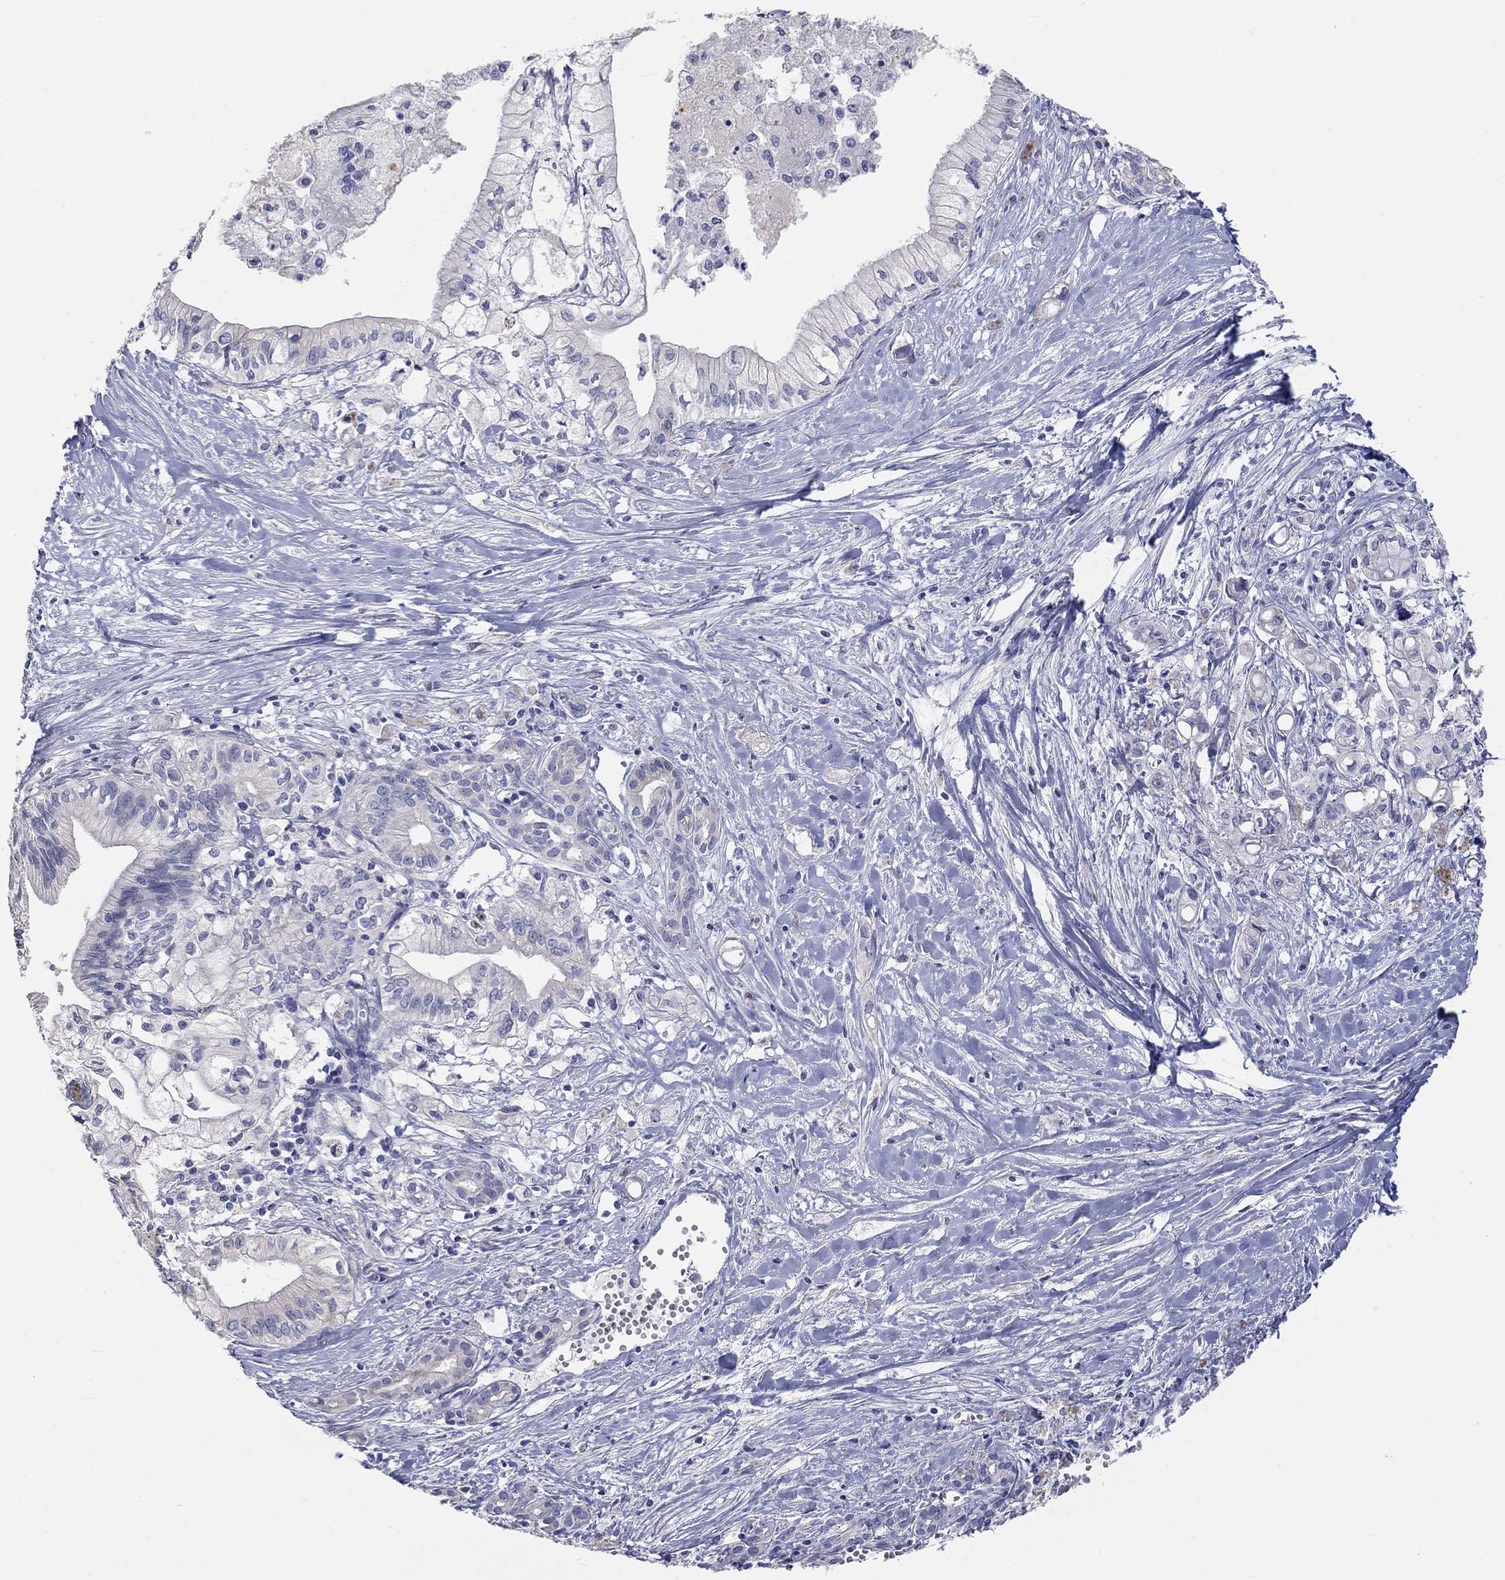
{"staining": {"intensity": "negative", "quantity": "none", "location": "none"}, "tissue": "pancreatic cancer", "cell_type": "Tumor cells", "image_type": "cancer", "snomed": [{"axis": "morphology", "description": "Adenocarcinoma, NOS"}, {"axis": "topography", "description": "Pancreas"}], "caption": "Tumor cells are negative for protein expression in human pancreatic adenocarcinoma. (Brightfield microscopy of DAB (3,3'-diaminobenzidine) immunohistochemistry at high magnification).", "gene": "LRRC4C", "patient": {"sex": "male", "age": 71}}